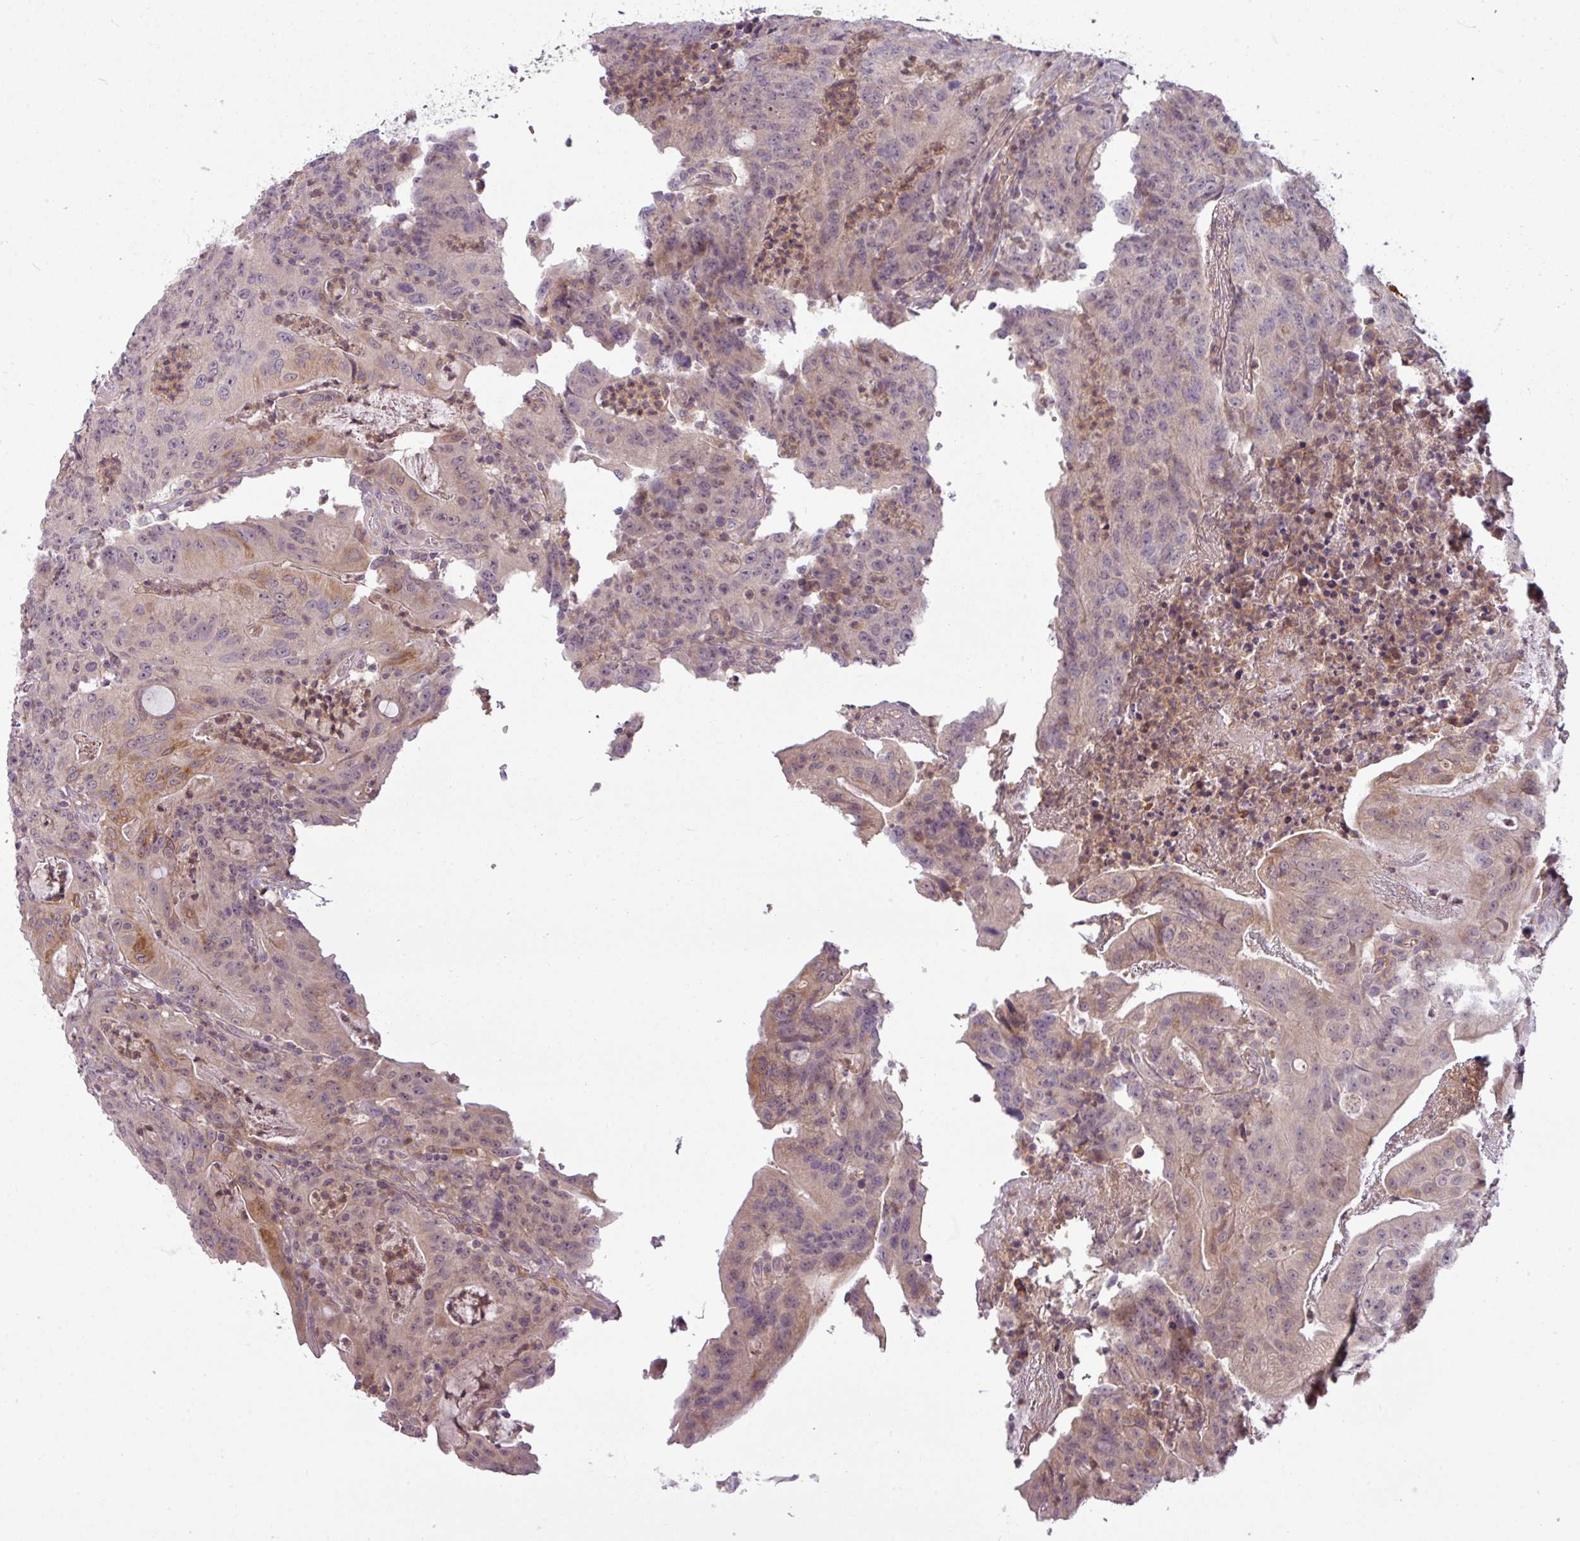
{"staining": {"intensity": "weak", "quantity": "<25%", "location": "cytoplasmic/membranous"}, "tissue": "colorectal cancer", "cell_type": "Tumor cells", "image_type": "cancer", "snomed": [{"axis": "morphology", "description": "Adenocarcinoma, NOS"}, {"axis": "topography", "description": "Colon"}], "caption": "Immunohistochemical staining of human colorectal cancer displays no significant positivity in tumor cells.", "gene": "ZNF35", "patient": {"sex": "male", "age": 83}}